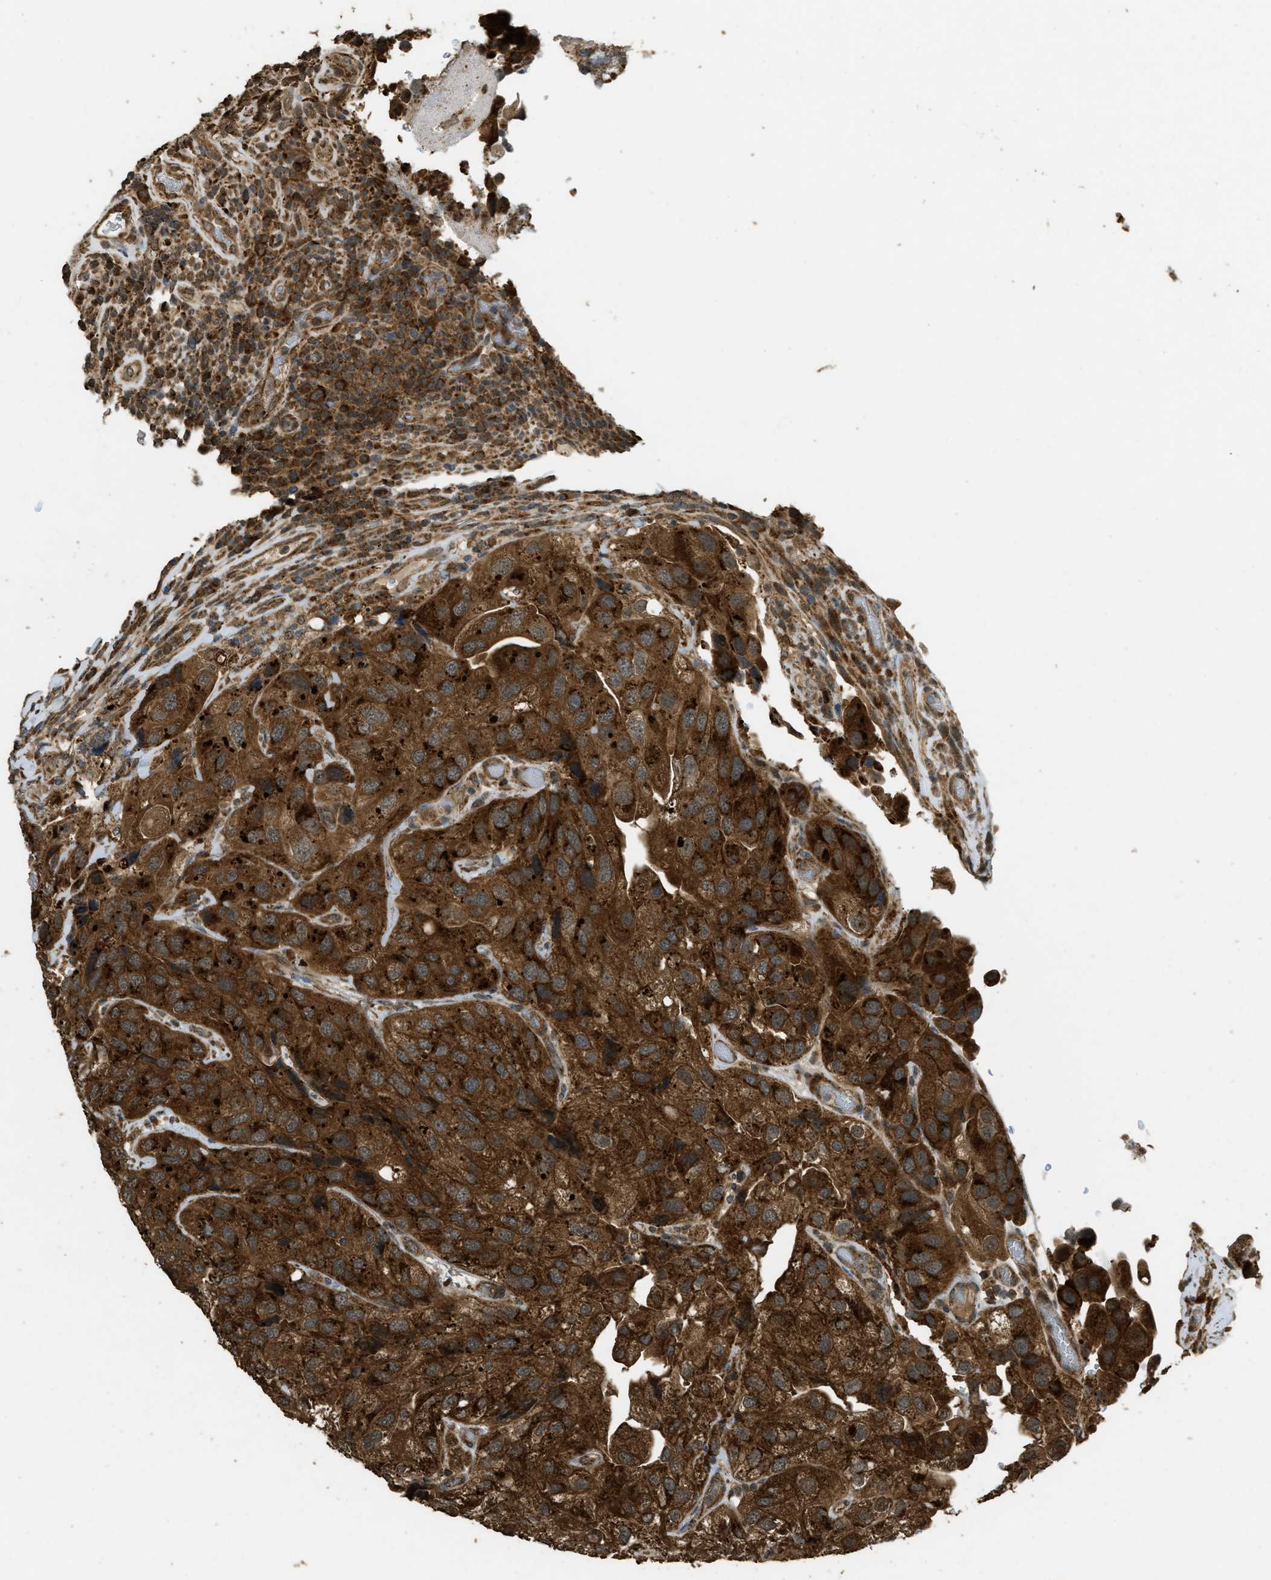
{"staining": {"intensity": "strong", "quantity": ">75%", "location": "cytoplasmic/membranous"}, "tissue": "urothelial cancer", "cell_type": "Tumor cells", "image_type": "cancer", "snomed": [{"axis": "morphology", "description": "Urothelial carcinoma, High grade"}, {"axis": "topography", "description": "Urinary bladder"}], "caption": "Immunohistochemistry of urothelial cancer reveals high levels of strong cytoplasmic/membranous expression in about >75% of tumor cells. The staining was performed using DAB (3,3'-diaminobenzidine) to visualize the protein expression in brown, while the nuclei were stained in blue with hematoxylin (Magnification: 20x).", "gene": "CTPS1", "patient": {"sex": "female", "age": 64}}